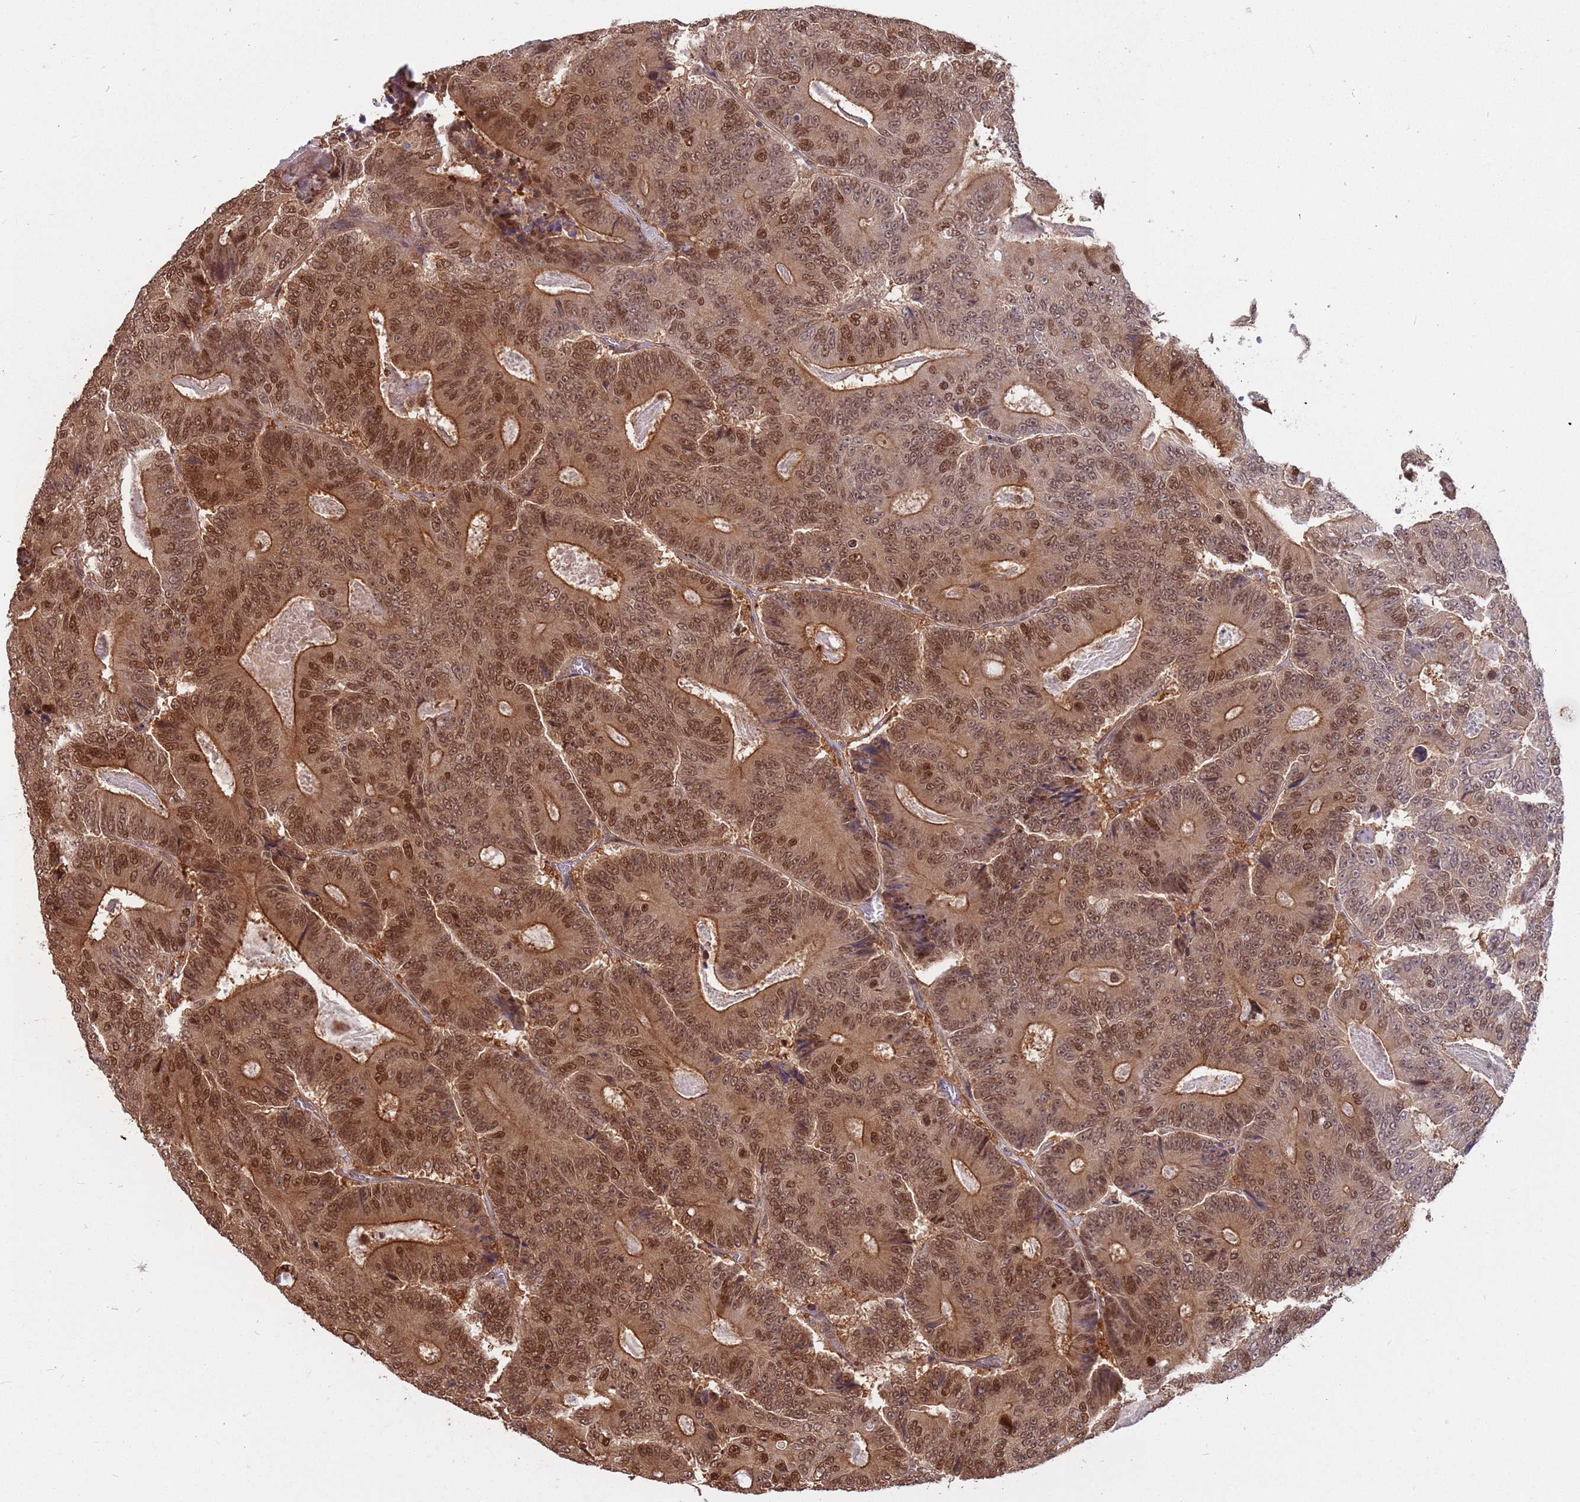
{"staining": {"intensity": "moderate", "quantity": ">75%", "location": "cytoplasmic/membranous,nuclear"}, "tissue": "colorectal cancer", "cell_type": "Tumor cells", "image_type": "cancer", "snomed": [{"axis": "morphology", "description": "Adenocarcinoma, NOS"}, {"axis": "topography", "description": "Colon"}], "caption": "Colorectal cancer stained with a brown dye shows moderate cytoplasmic/membranous and nuclear positive expression in about >75% of tumor cells.", "gene": "SALL1", "patient": {"sex": "male", "age": 83}}